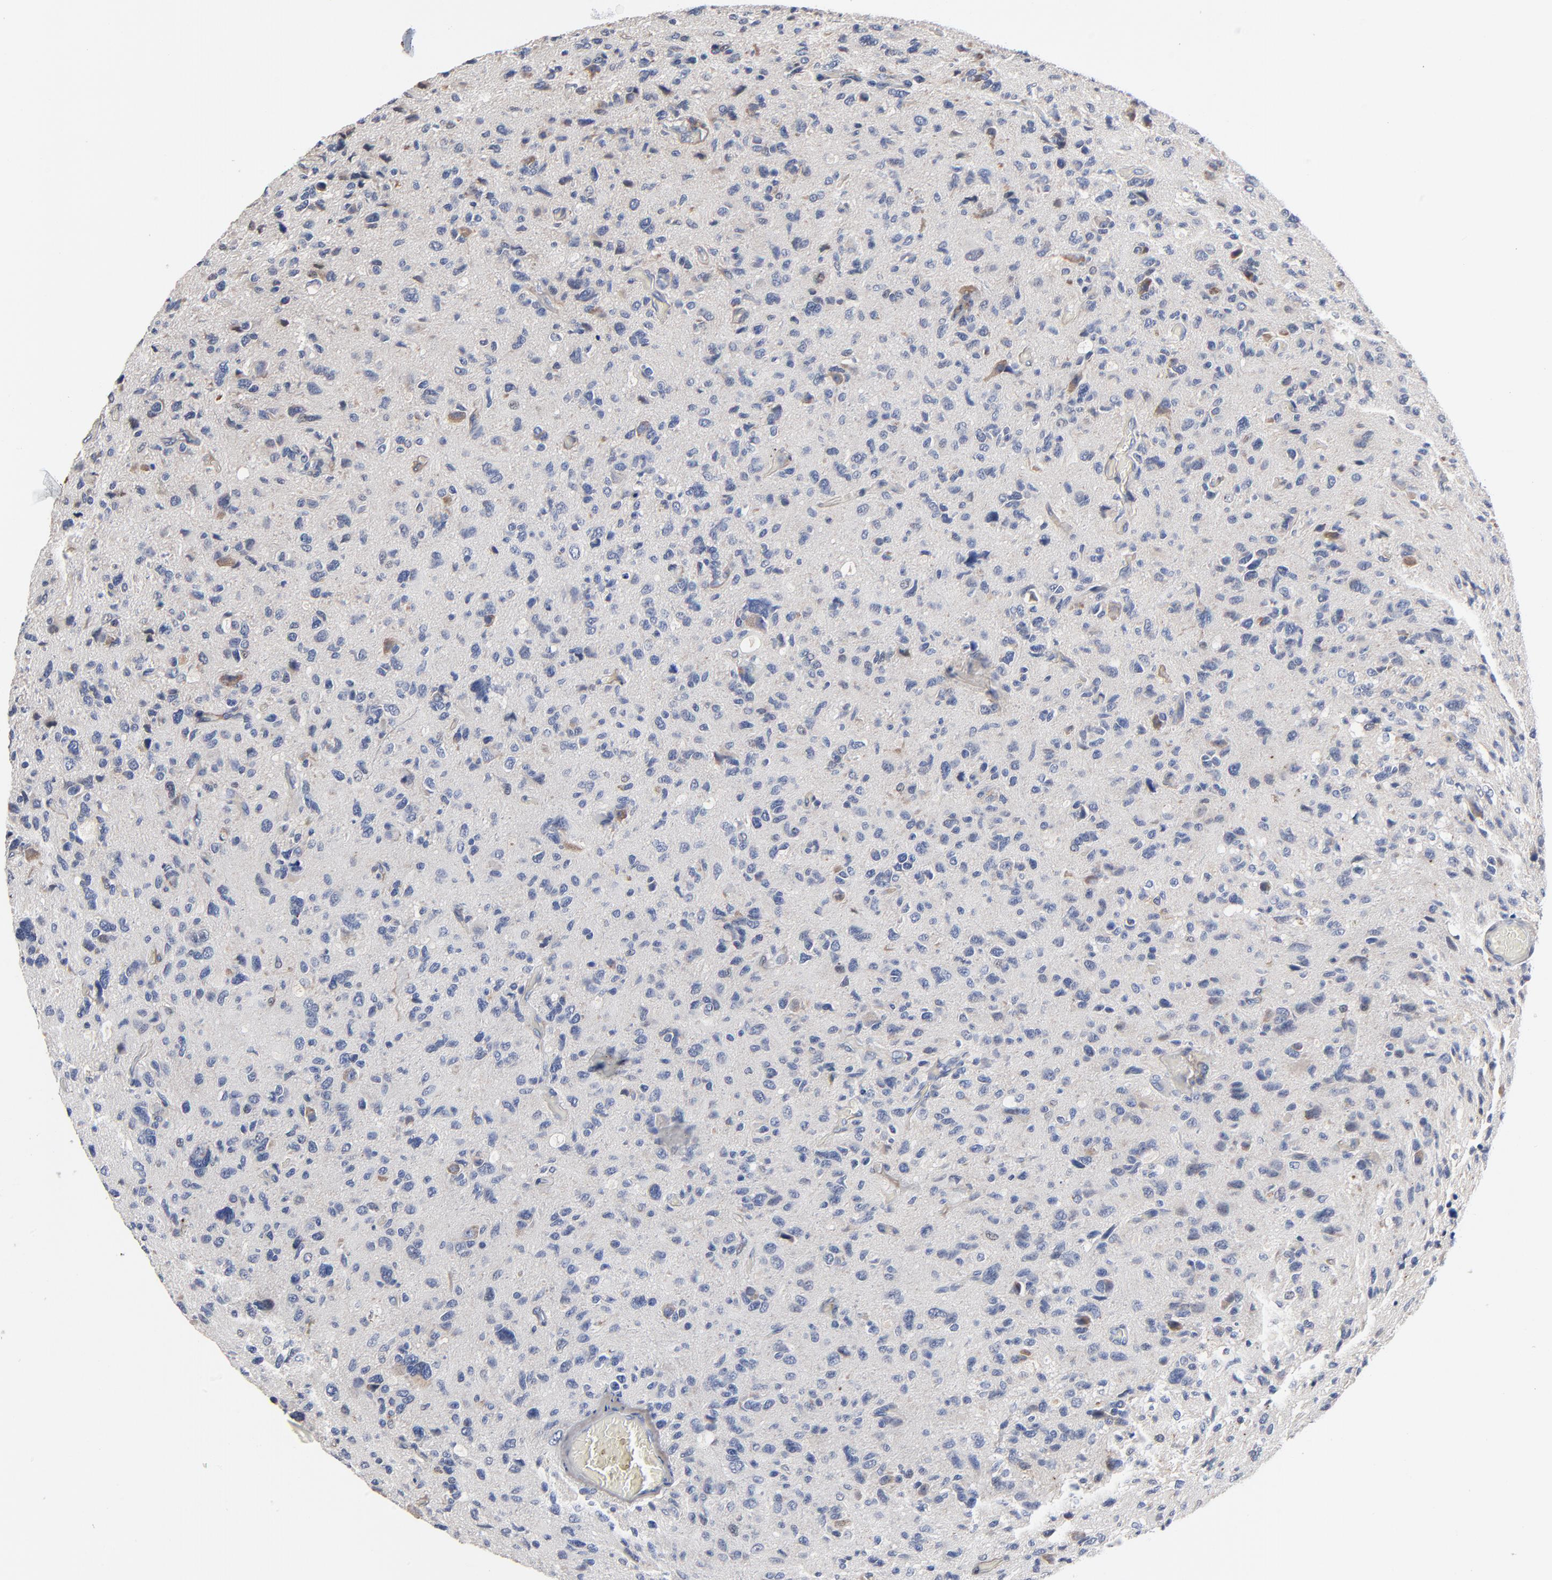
{"staining": {"intensity": "weak", "quantity": "25%-75%", "location": "cytoplasmic/membranous"}, "tissue": "glioma", "cell_type": "Tumor cells", "image_type": "cancer", "snomed": [{"axis": "morphology", "description": "Glioma, malignant, High grade"}, {"axis": "topography", "description": "Brain"}], "caption": "Immunohistochemistry (DAB) staining of malignant high-grade glioma displays weak cytoplasmic/membranous protein staining in approximately 25%-75% of tumor cells. Nuclei are stained in blue.", "gene": "SKAP1", "patient": {"sex": "male", "age": 69}}